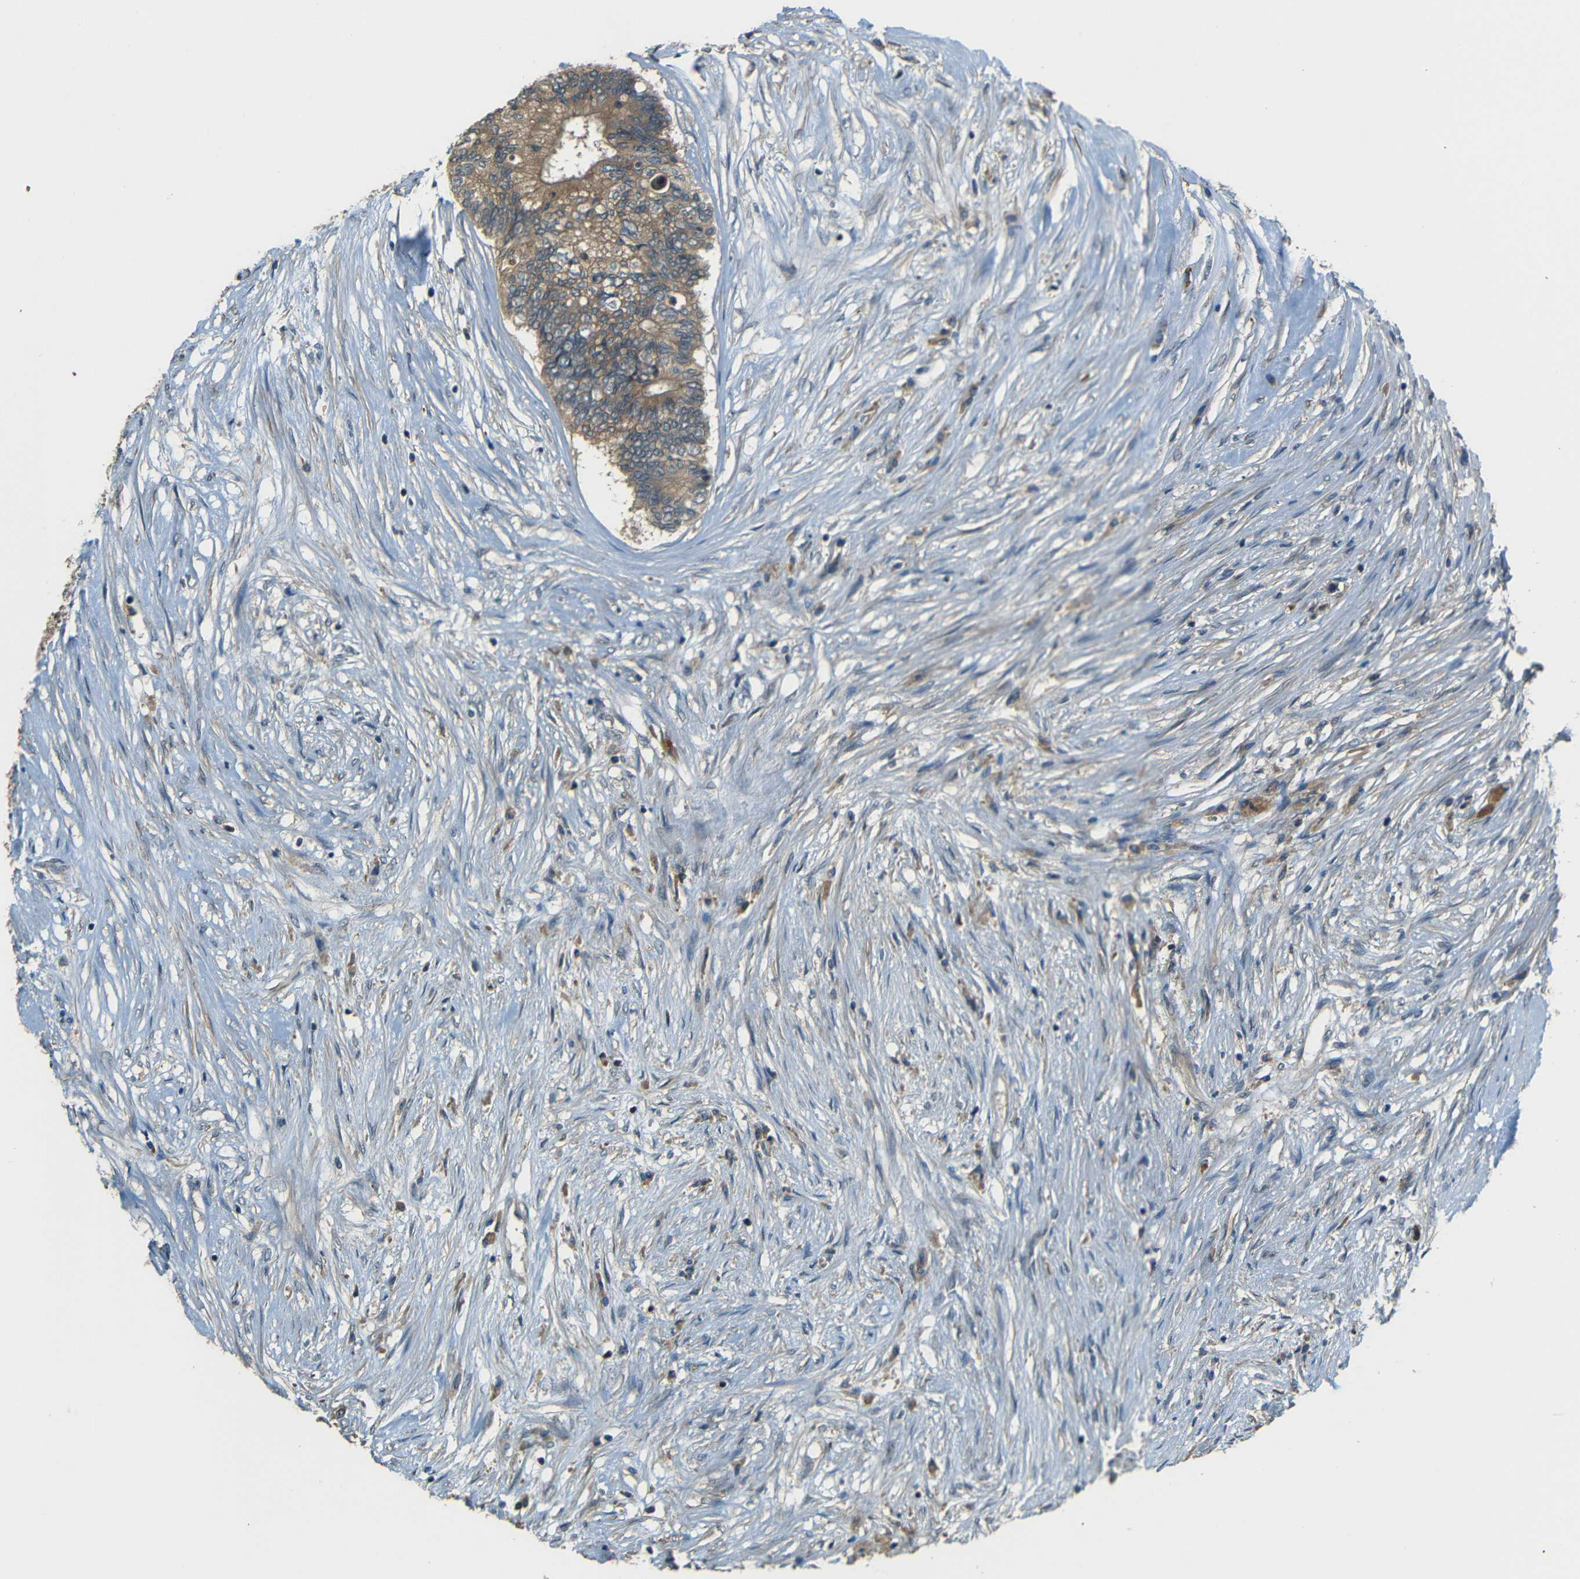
{"staining": {"intensity": "moderate", "quantity": ">75%", "location": "cytoplasmic/membranous"}, "tissue": "colorectal cancer", "cell_type": "Tumor cells", "image_type": "cancer", "snomed": [{"axis": "morphology", "description": "Adenocarcinoma, NOS"}, {"axis": "topography", "description": "Rectum"}], "caption": "High-magnification brightfield microscopy of adenocarcinoma (colorectal) stained with DAB (3,3'-diaminobenzidine) (brown) and counterstained with hematoxylin (blue). tumor cells exhibit moderate cytoplasmic/membranous expression is appreciated in approximately>75% of cells.", "gene": "FNDC3A", "patient": {"sex": "male", "age": 63}}